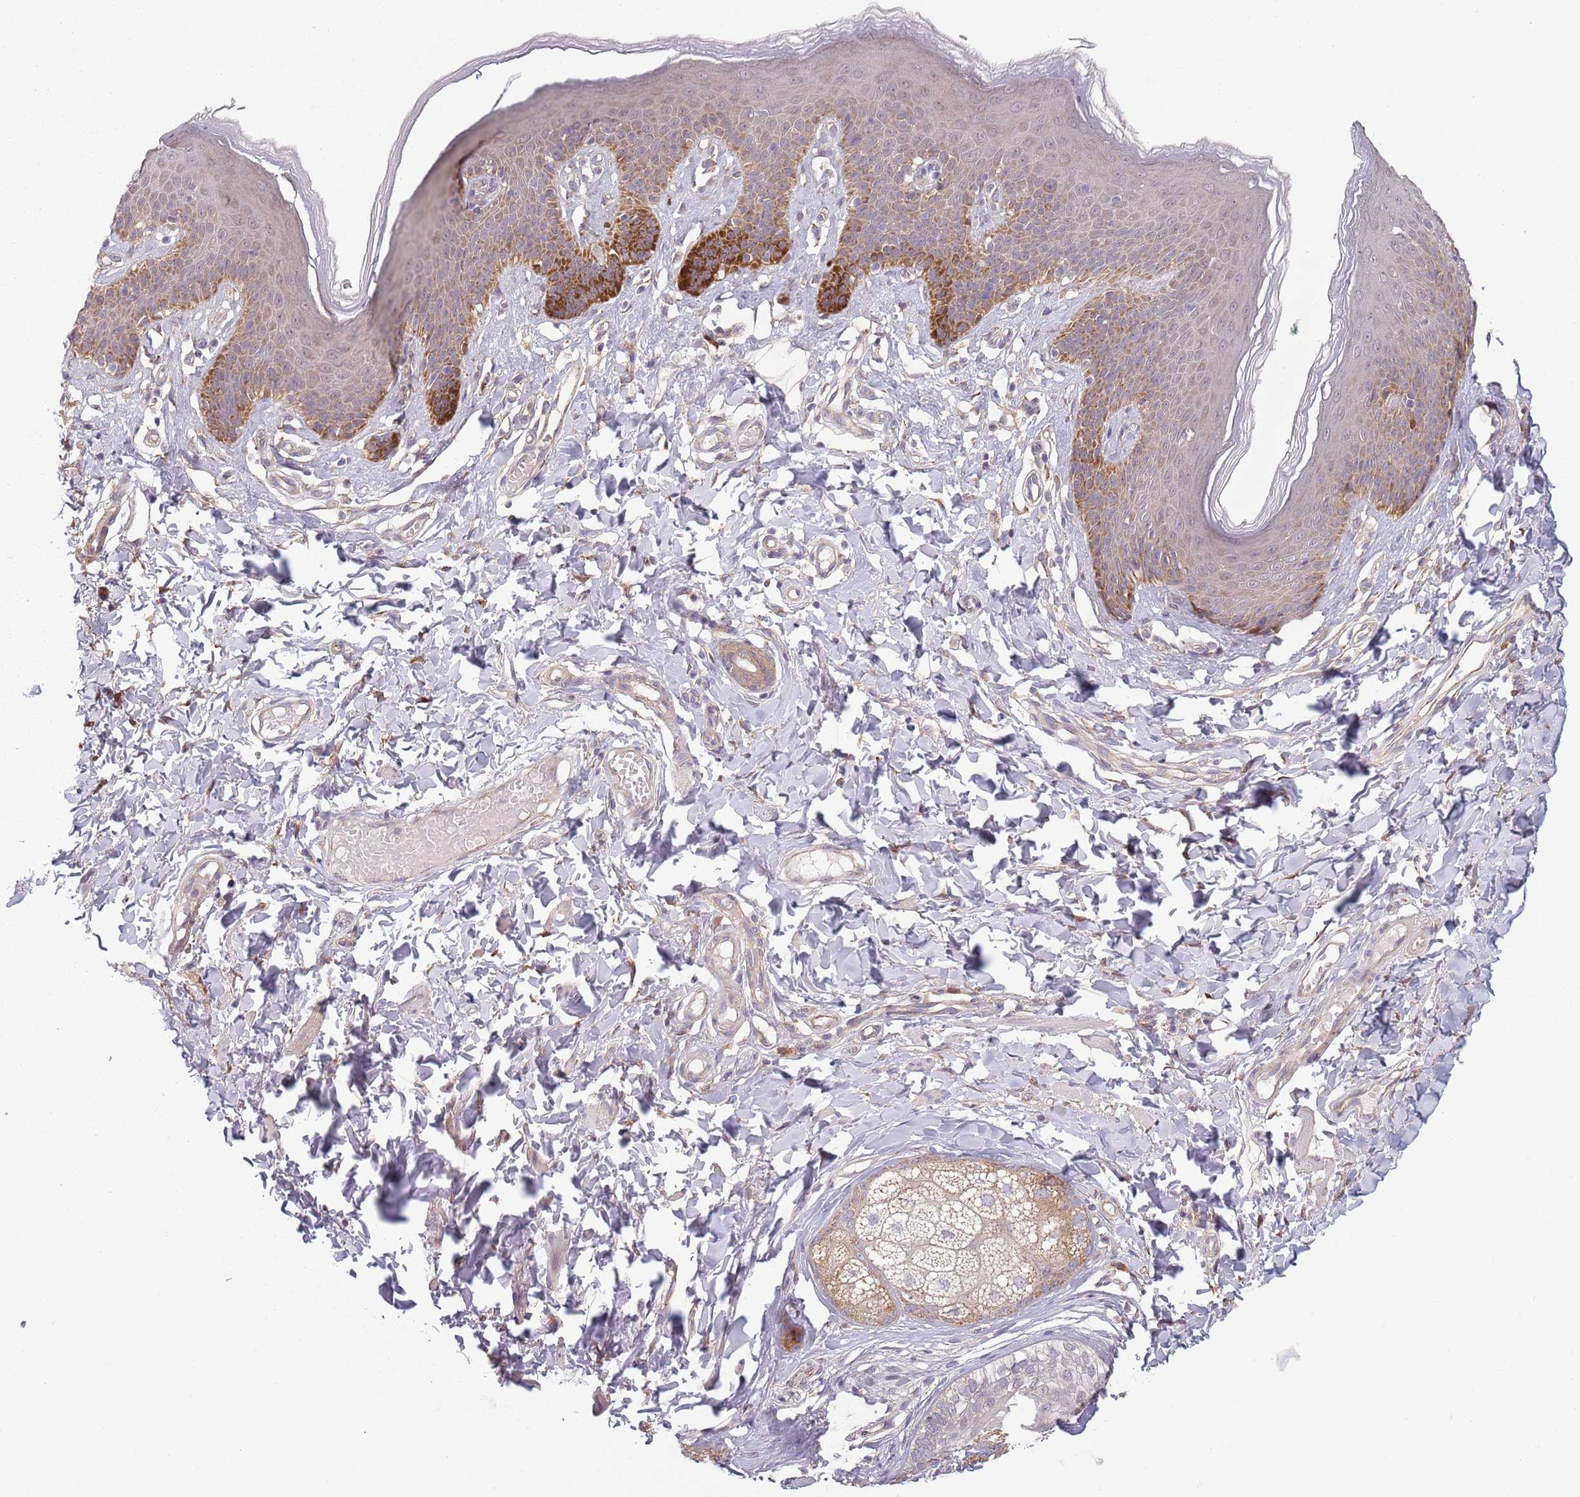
{"staining": {"intensity": "moderate", "quantity": "<25%", "location": "cytoplasmic/membranous"}, "tissue": "skin", "cell_type": "Epidermal cells", "image_type": "normal", "snomed": [{"axis": "morphology", "description": "Normal tissue, NOS"}, {"axis": "topography", "description": "Vulva"}], "caption": "The micrograph reveals immunohistochemical staining of benign skin. There is moderate cytoplasmic/membranous positivity is present in about <25% of epidermal cells. The protein is shown in brown color, while the nuclei are stained blue.", "gene": "COQ5", "patient": {"sex": "female", "age": 66}}